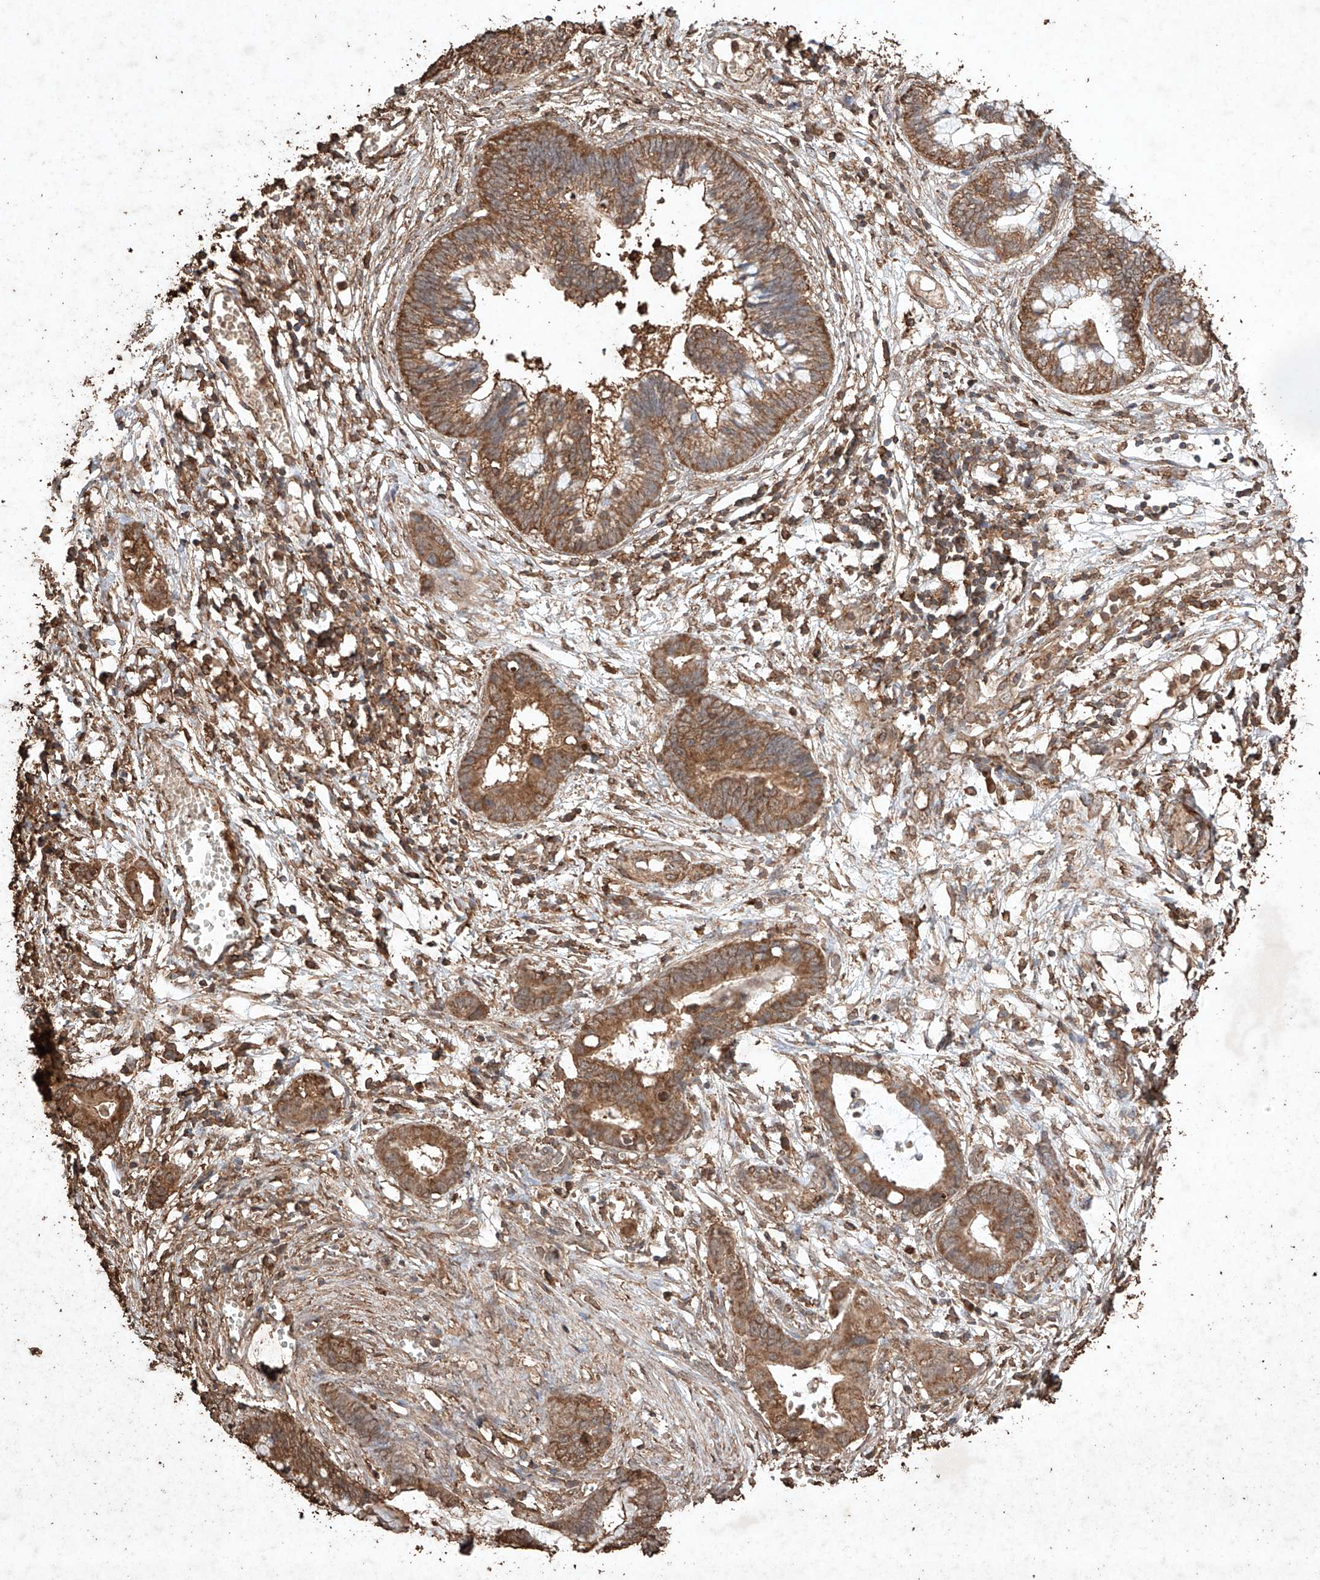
{"staining": {"intensity": "moderate", "quantity": ">75%", "location": "cytoplasmic/membranous"}, "tissue": "cervical cancer", "cell_type": "Tumor cells", "image_type": "cancer", "snomed": [{"axis": "morphology", "description": "Adenocarcinoma, NOS"}, {"axis": "topography", "description": "Cervix"}], "caption": "IHC of human adenocarcinoma (cervical) demonstrates medium levels of moderate cytoplasmic/membranous staining in about >75% of tumor cells.", "gene": "M6PR", "patient": {"sex": "female", "age": 44}}